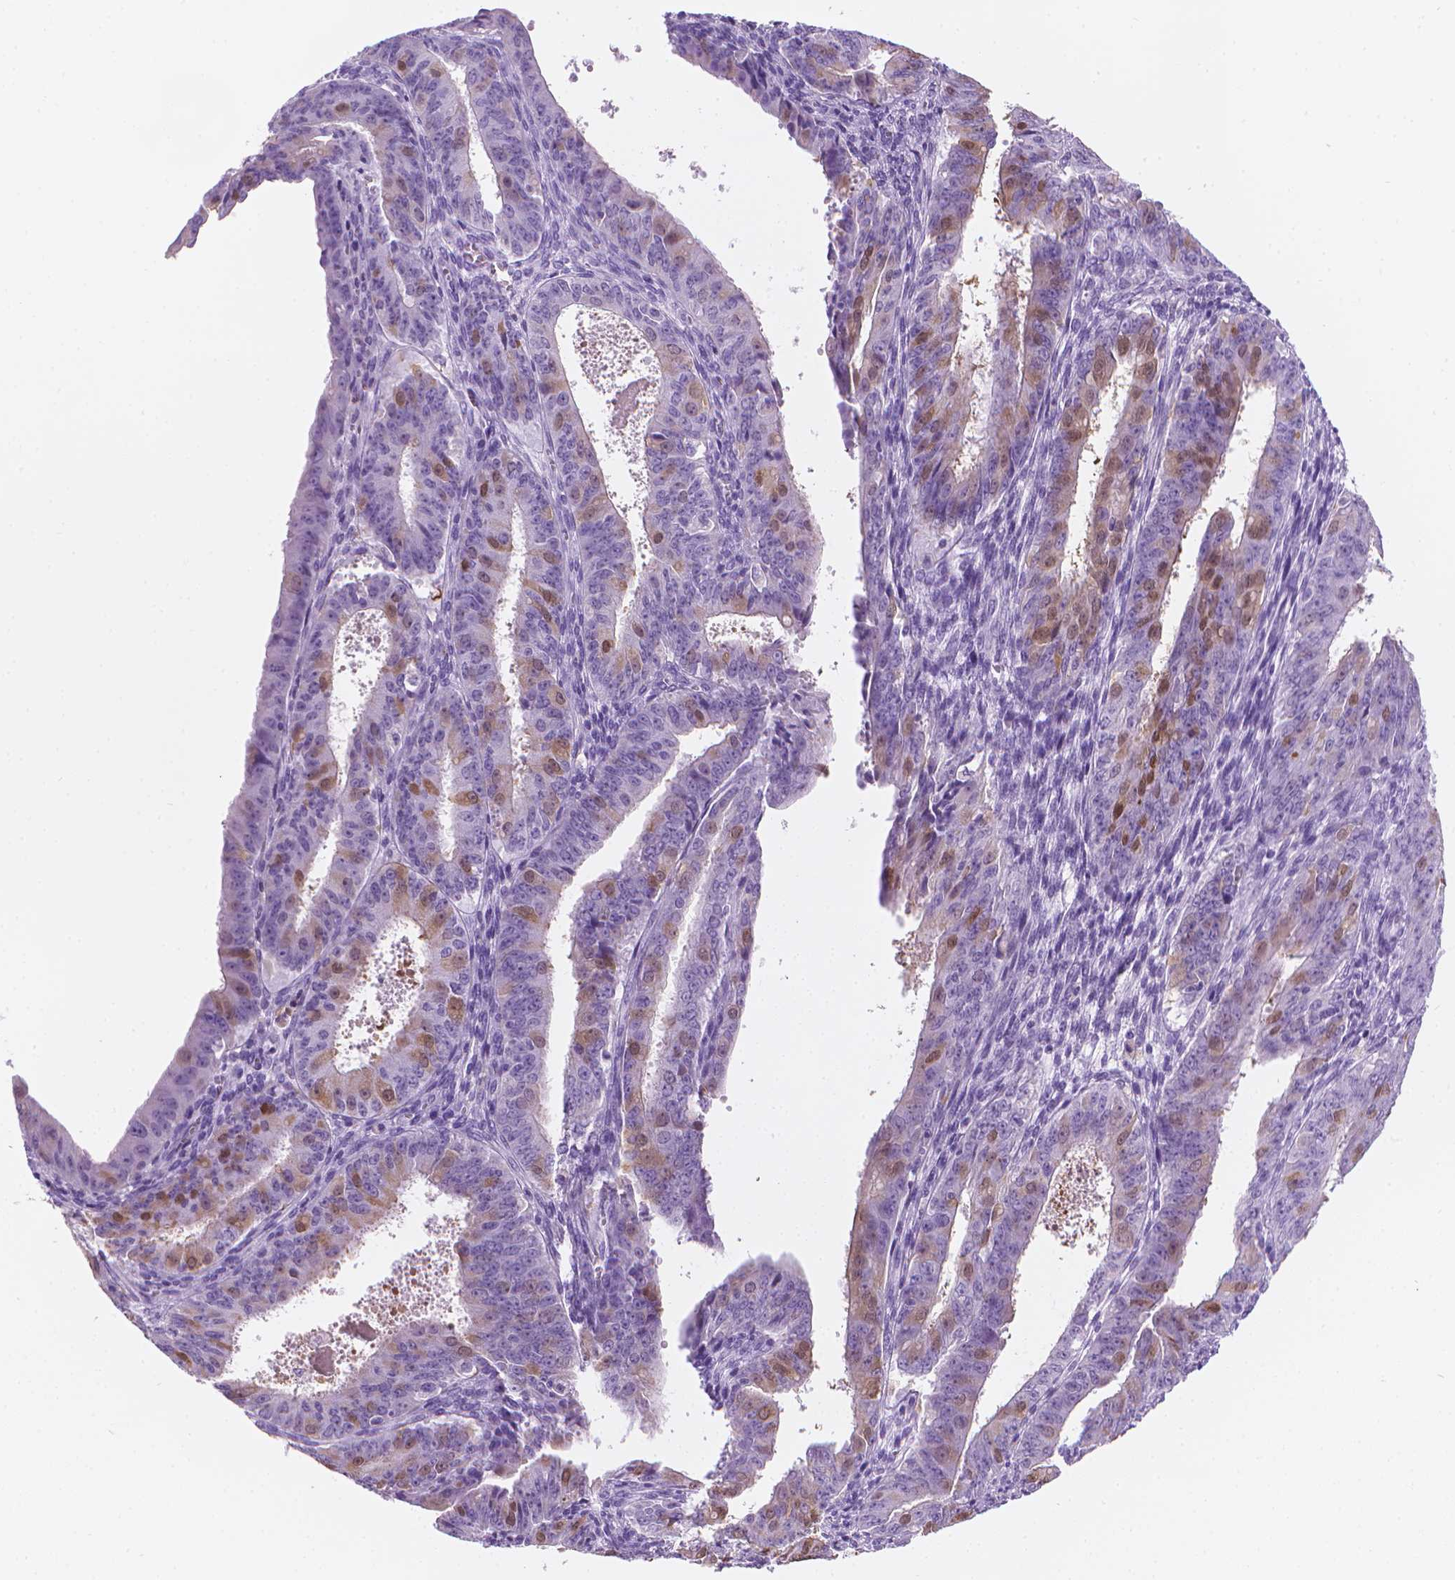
{"staining": {"intensity": "moderate", "quantity": "<25%", "location": "cytoplasmic/membranous,nuclear"}, "tissue": "ovarian cancer", "cell_type": "Tumor cells", "image_type": "cancer", "snomed": [{"axis": "morphology", "description": "Carcinoma, endometroid"}, {"axis": "topography", "description": "Ovary"}], "caption": "IHC (DAB (3,3'-diaminobenzidine)) staining of human ovarian endometroid carcinoma exhibits moderate cytoplasmic/membranous and nuclear protein positivity in about <25% of tumor cells. The protein of interest is shown in brown color, while the nuclei are stained blue.", "gene": "TTC29", "patient": {"sex": "female", "age": 42}}